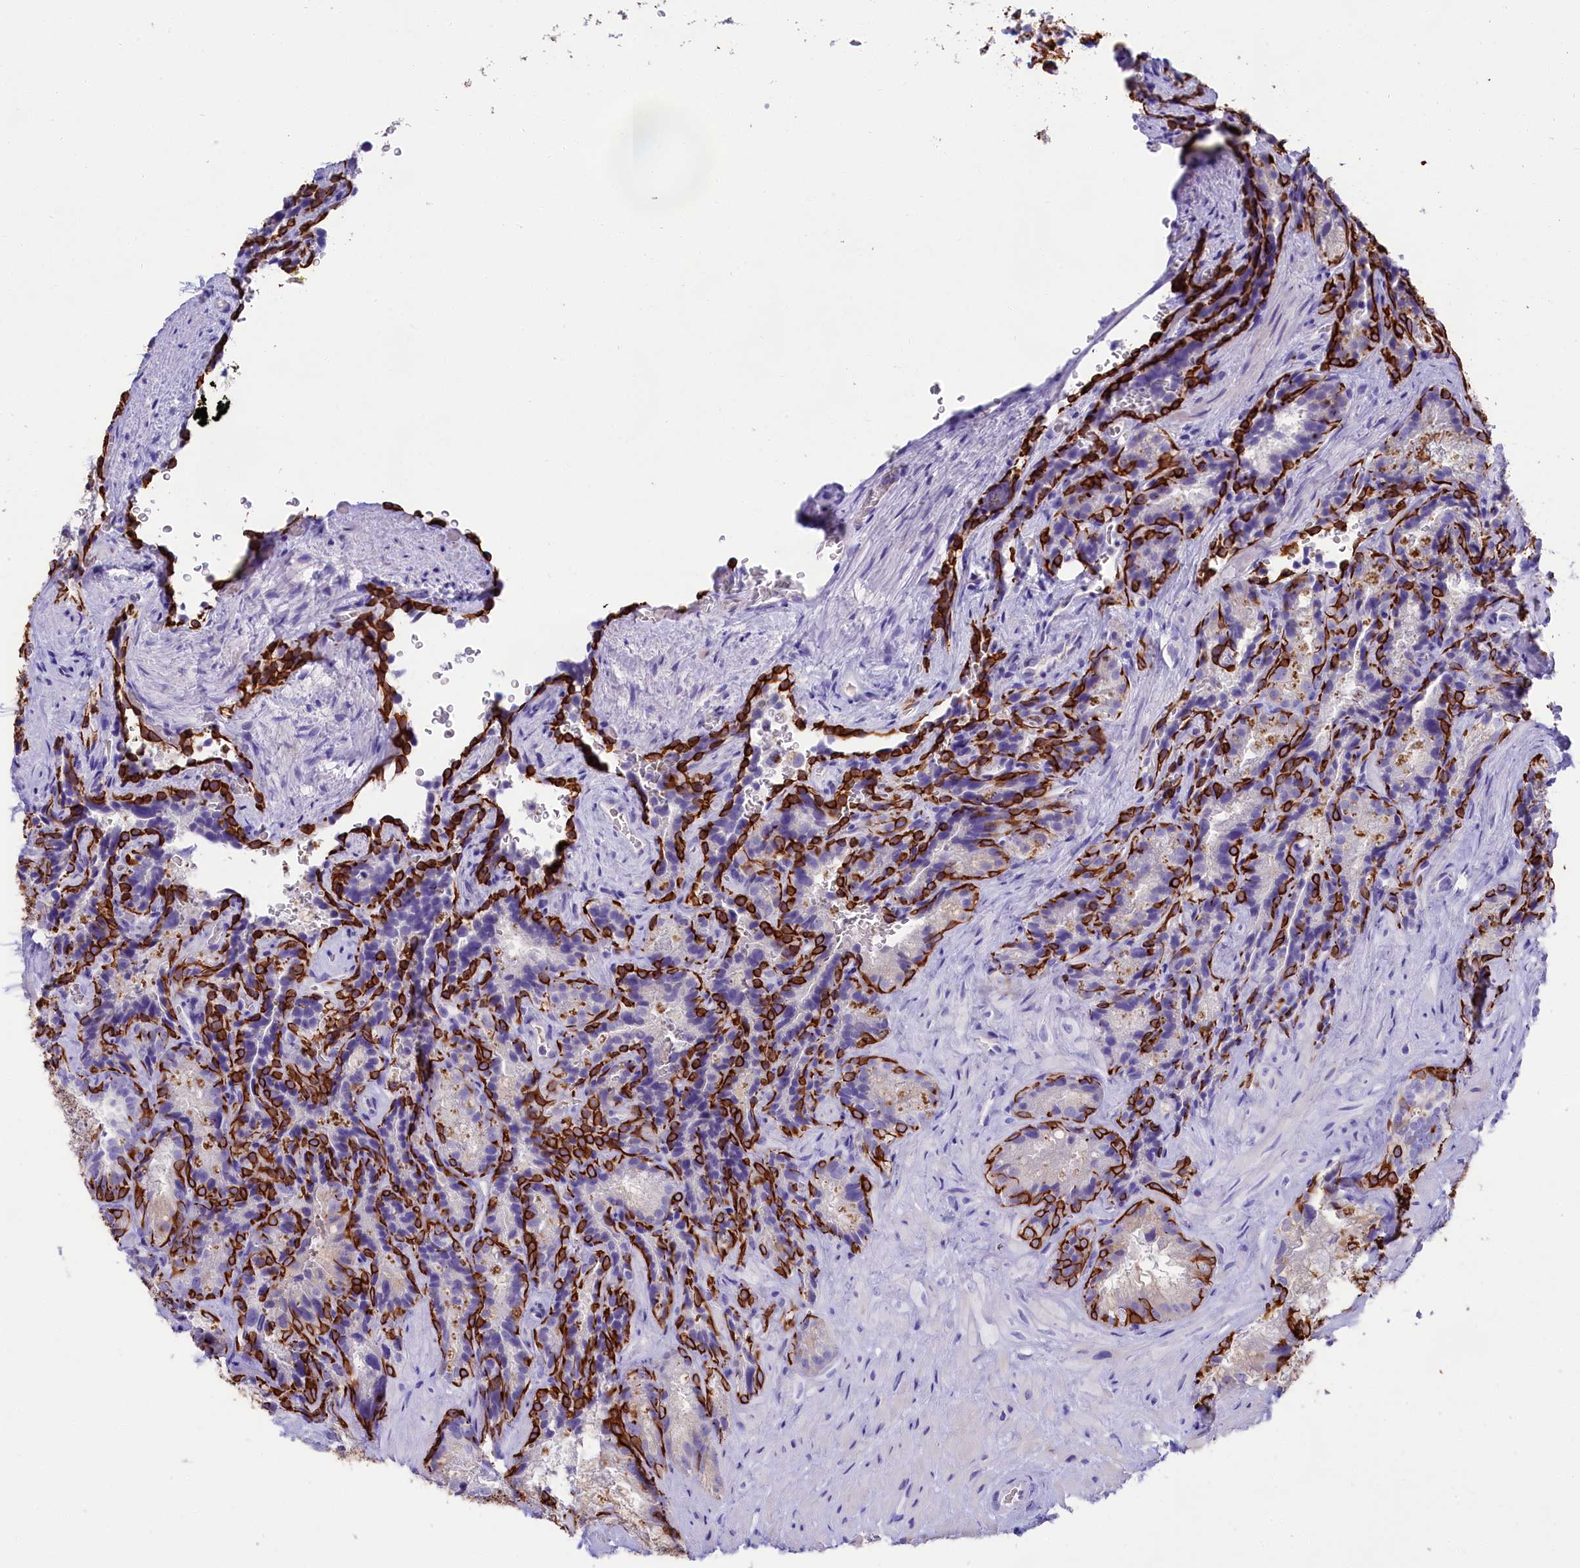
{"staining": {"intensity": "strong", "quantity": "25%-75%", "location": "cytoplasmic/membranous"}, "tissue": "seminal vesicle", "cell_type": "Glandular cells", "image_type": "normal", "snomed": [{"axis": "morphology", "description": "Normal tissue, NOS"}, {"axis": "topography", "description": "Seminal veicle"}], "caption": "DAB (3,3'-diaminobenzidine) immunohistochemical staining of unremarkable human seminal vesicle displays strong cytoplasmic/membranous protein expression in about 25%-75% of glandular cells. (Stains: DAB (3,3'-diaminobenzidine) in brown, nuclei in blue, Microscopy: brightfield microscopy at high magnification).", "gene": "SULT2A1", "patient": {"sex": "male", "age": 58}}